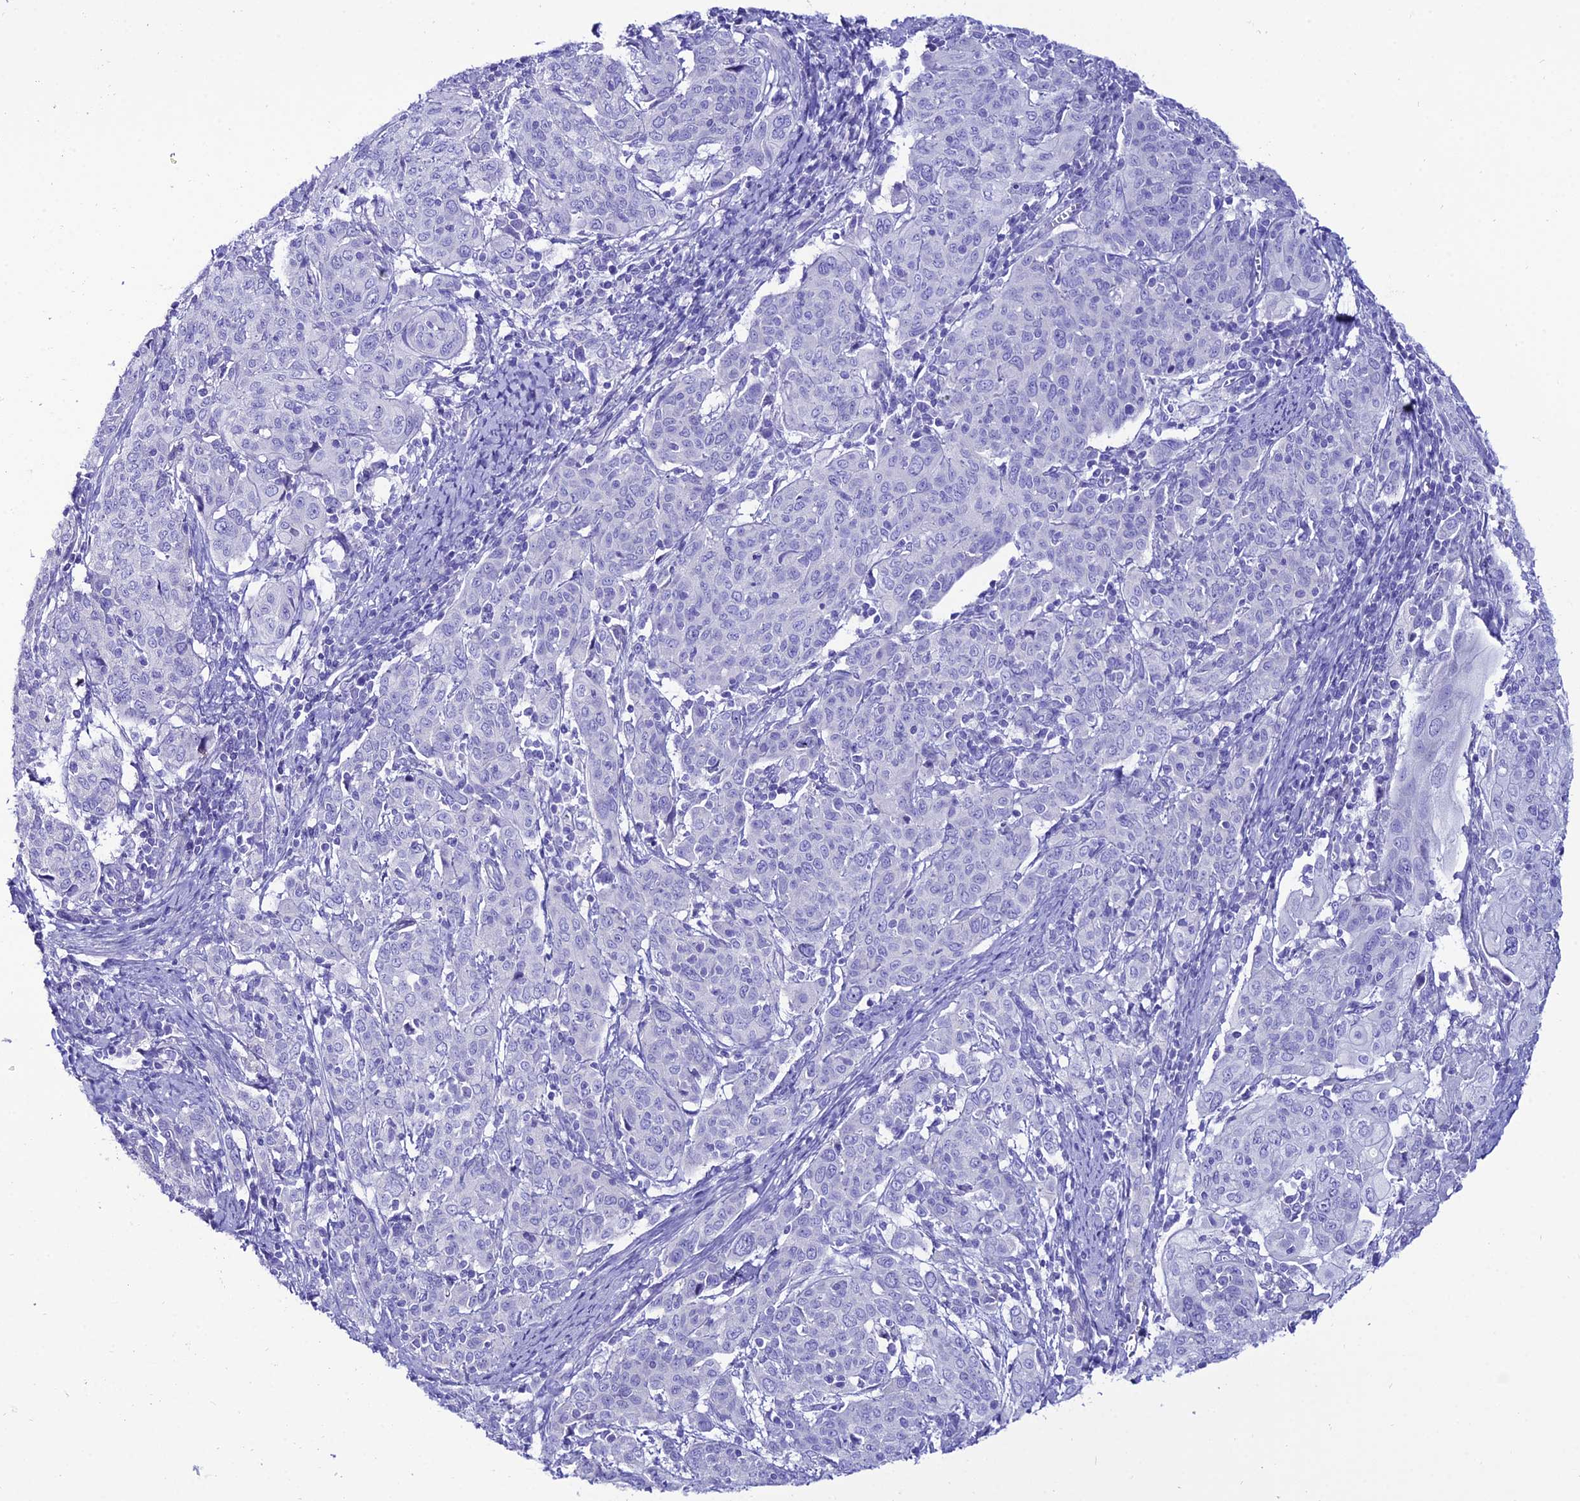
{"staining": {"intensity": "negative", "quantity": "none", "location": "none"}, "tissue": "cervical cancer", "cell_type": "Tumor cells", "image_type": "cancer", "snomed": [{"axis": "morphology", "description": "Squamous cell carcinoma, NOS"}, {"axis": "topography", "description": "Cervix"}], "caption": "The immunohistochemistry micrograph has no significant staining in tumor cells of squamous cell carcinoma (cervical) tissue.", "gene": "OR4D5", "patient": {"sex": "female", "age": 67}}